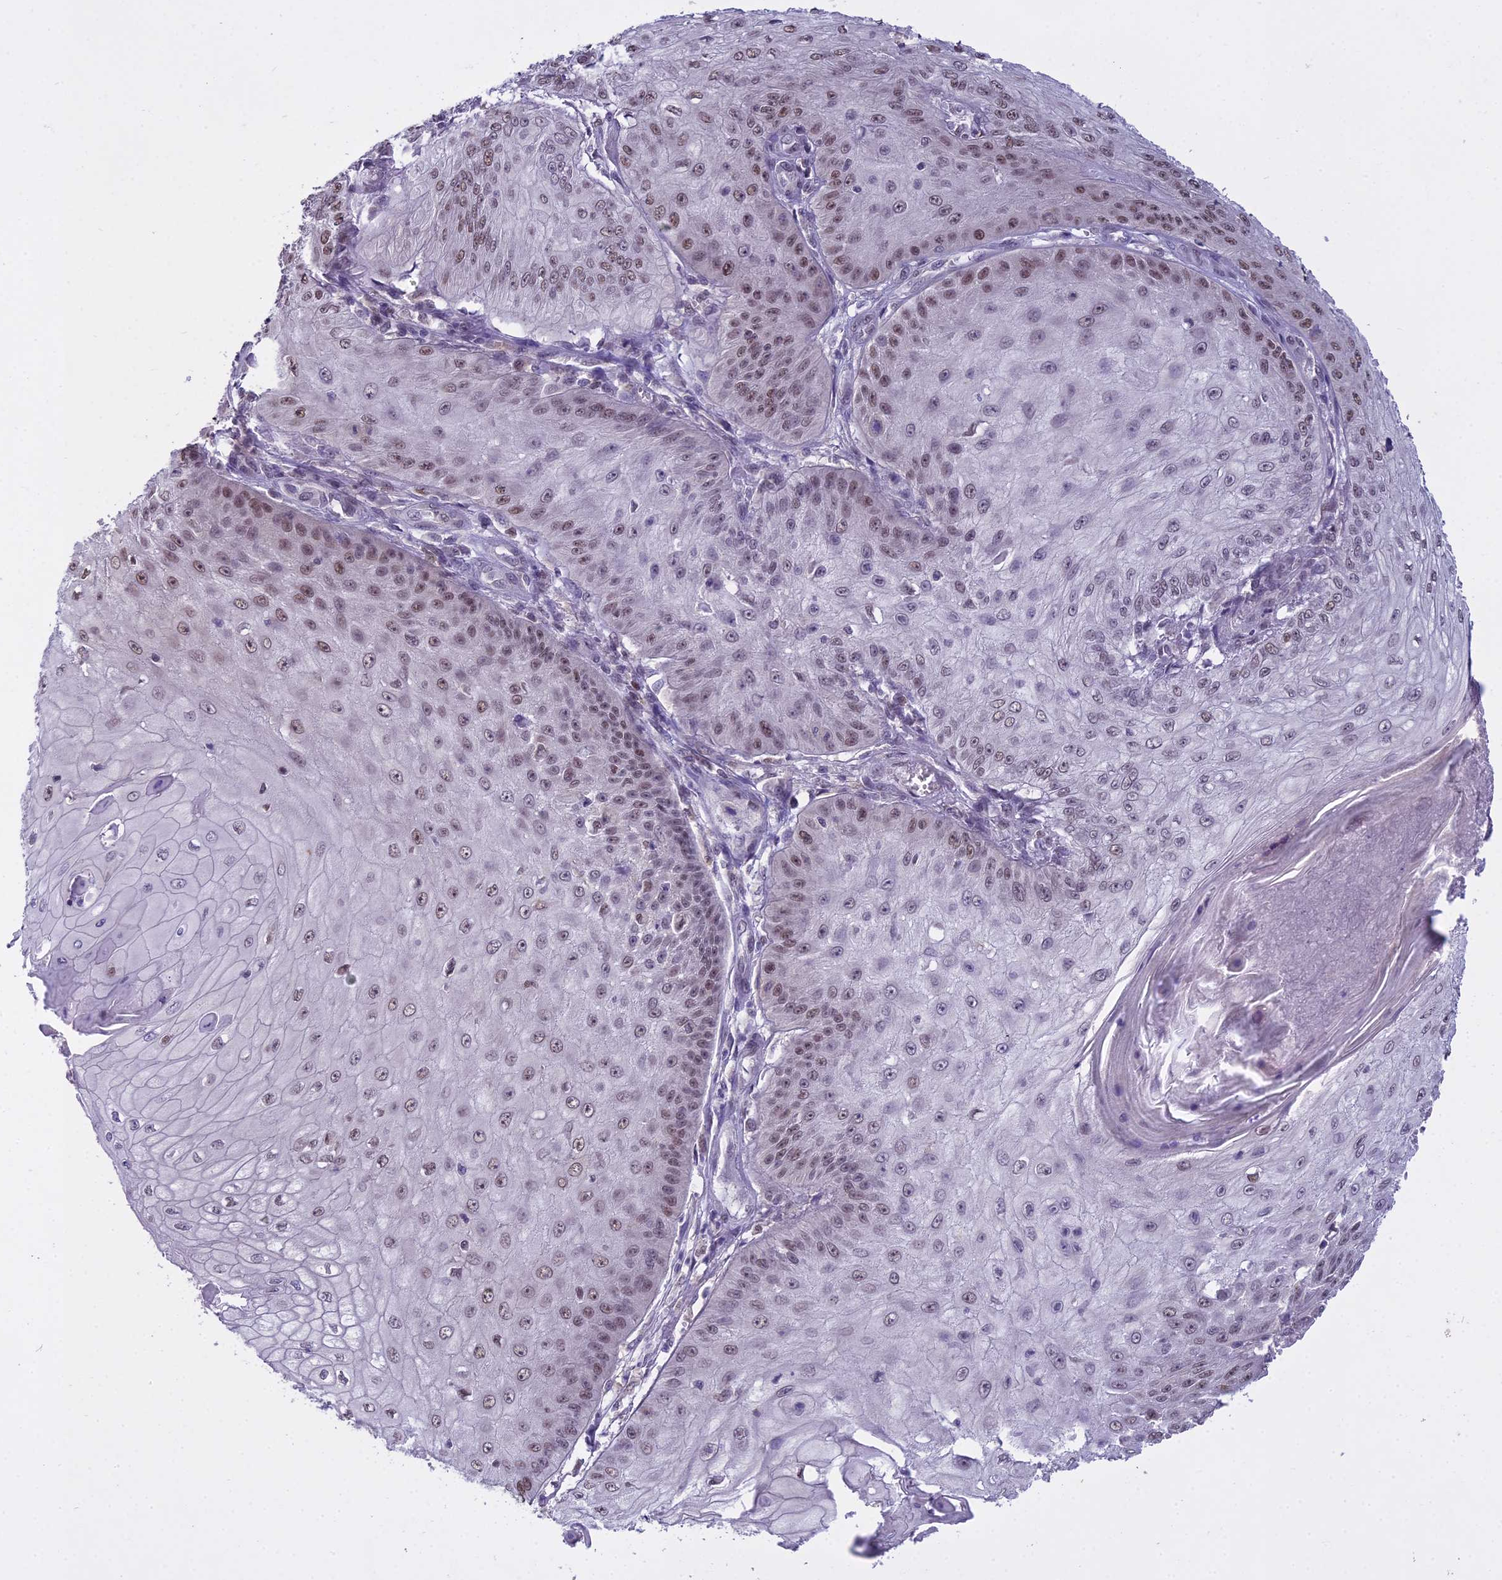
{"staining": {"intensity": "moderate", "quantity": "25%-75%", "location": "nuclear"}, "tissue": "skin cancer", "cell_type": "Tumor cells", "image_type": "cancer", "snomed": [{"axis": "morphology", "description": "Squamous cell carcinoma, NOS"}, {"axis": "topography", "description": "Skin"}], "caption": "Protein analysis of skin squamous cell carcinoma tissue demonstrates moderate nuclear staining in approximately 25%-75% of tumor cells.", "gene": "MAT2A", "patient": {"sex": "male", "age": 70}}